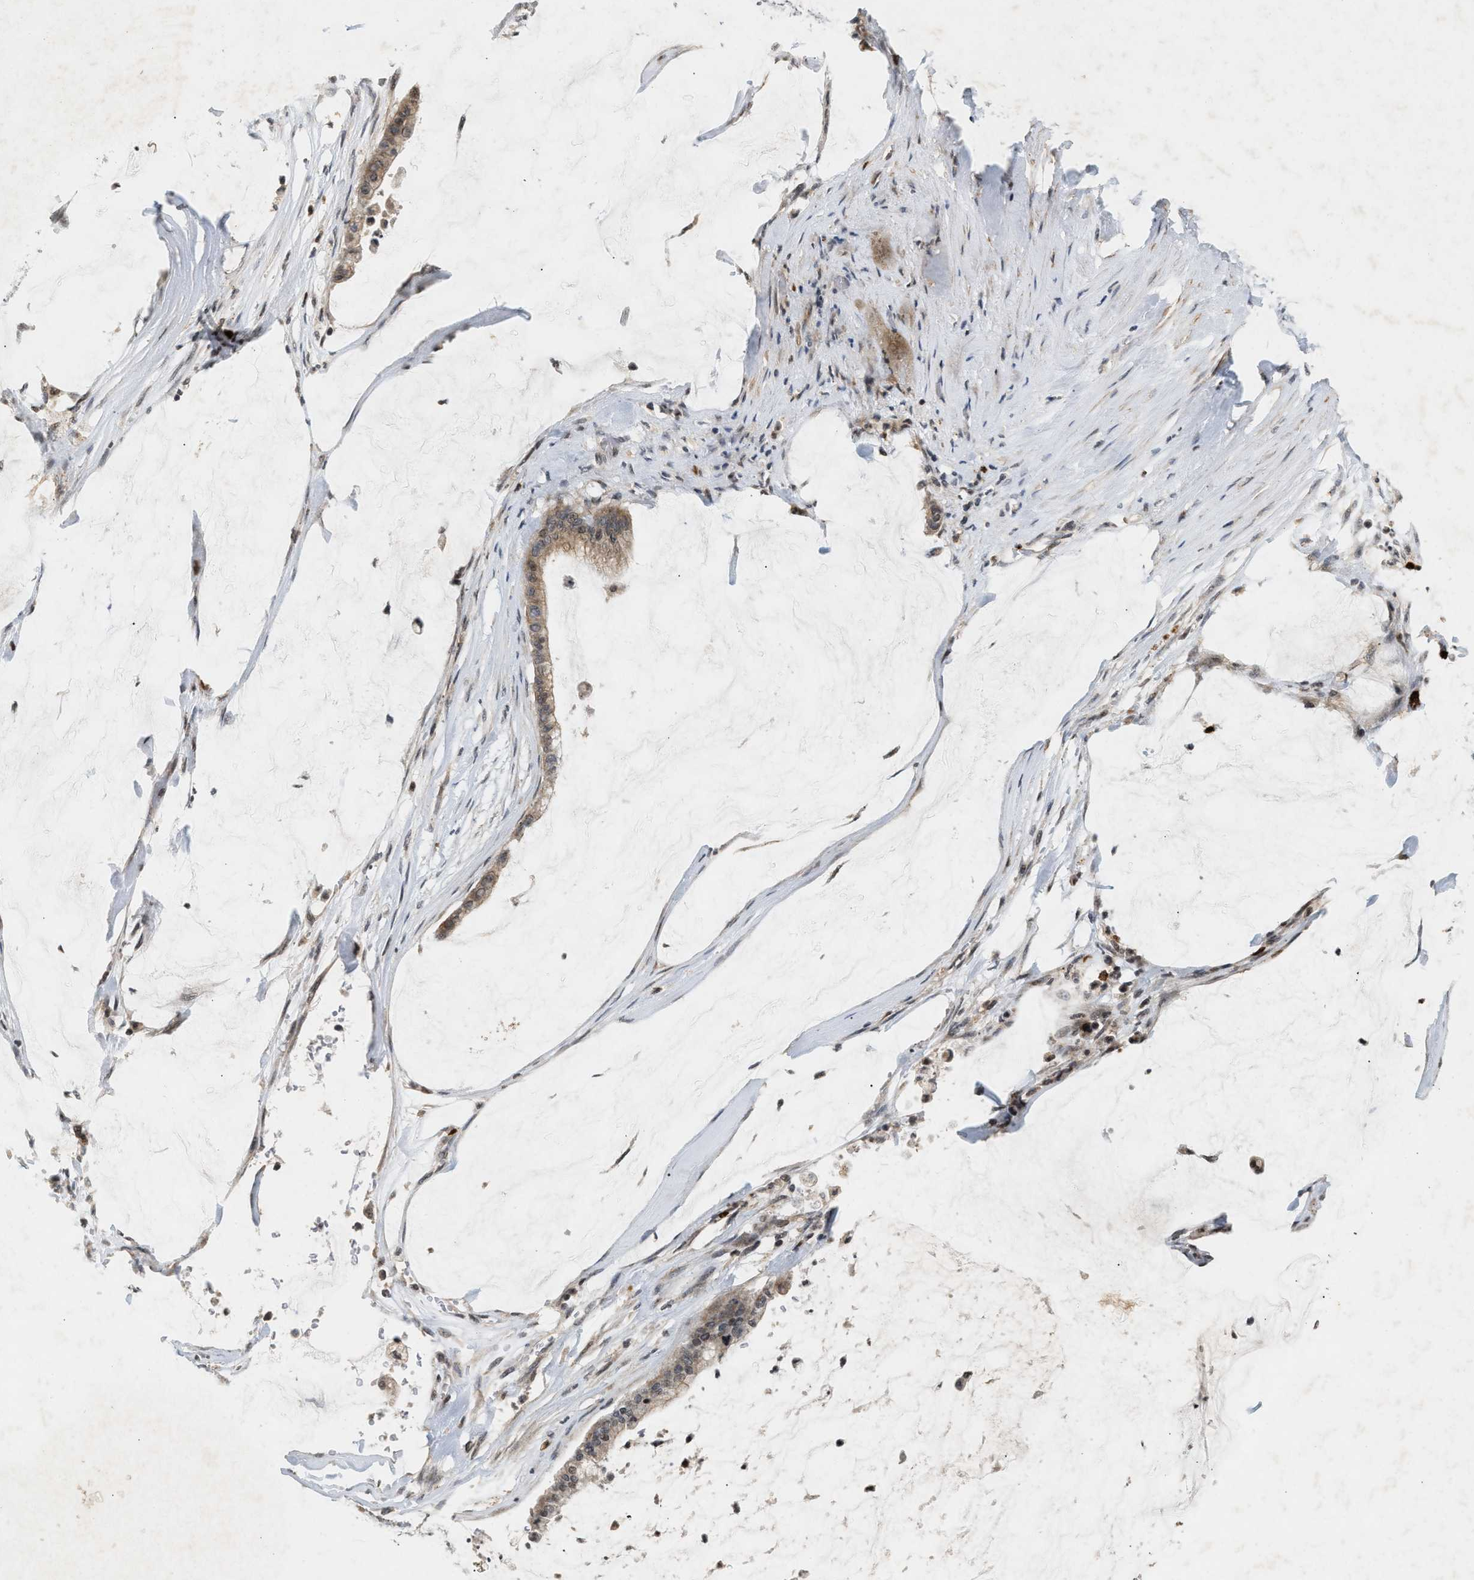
{"staining": {"intensity": "weak", "quantity": ">75%", "location": "cytoplasmic/membranous,nuclear"}, "tissue": "pancreatic cancer", "cell_type": "Tumor cells", "image_type": "cancer", "snomed": [{"axis": "morphology", "description": "Adenocarcinoma, NOS"}, {"axis": "topography", "description": "Pancreas"}], "caption": "IHC (DAB) staining of pancreatic cancer (adenocarcinoma) demonstrates weak cytoplasmic/membranous and nuclear protein positivity in approximately >75% of tumor cells.", "gene": "ZPR1", "patient": {"sex": "male", "age": 41}}